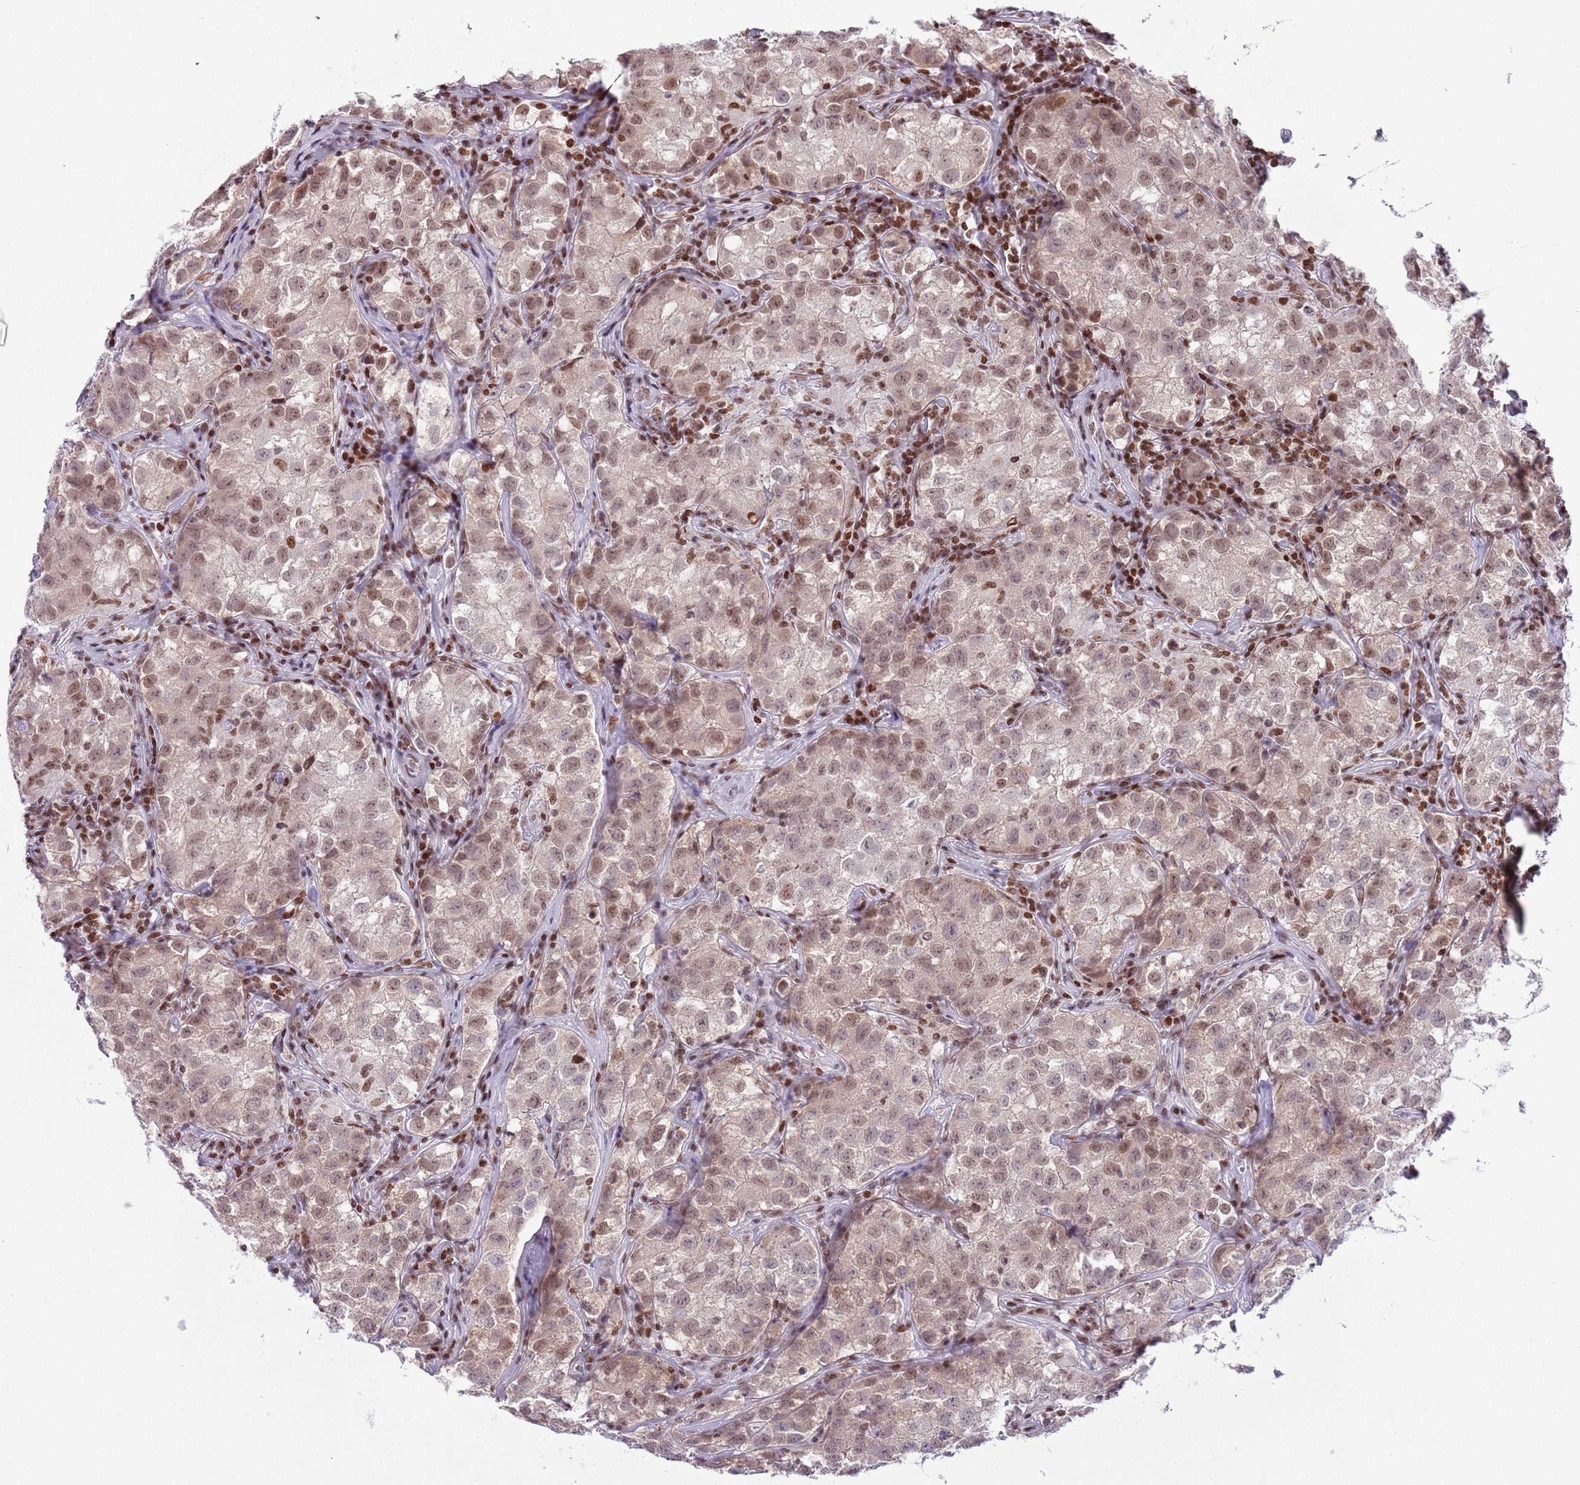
{"staining": {"intensity": "weak", "quantity": ">75%", "location": "nuclear"}, "tissue": "testis cancer", "cell_type": "Tumor cells", "image_type": "cancer", "snomed": [{"axis": "morphology", "description": "Seminoma, NOS"}, {"axis": "morphology", "description": "Carcinoma, Embryonal, NOS"}, {"axis": "topography", "description": "Testis"}], "caption": "Immunohistochemical staining of testis cancer displays weak nuclear protein expression in about >75% of tumor cells. Immunohistochemistry stains the protein in brown and the nuclei are stained blue.", "gene": "SELENOH", "patient": {"sex": "male", "age": 43}}